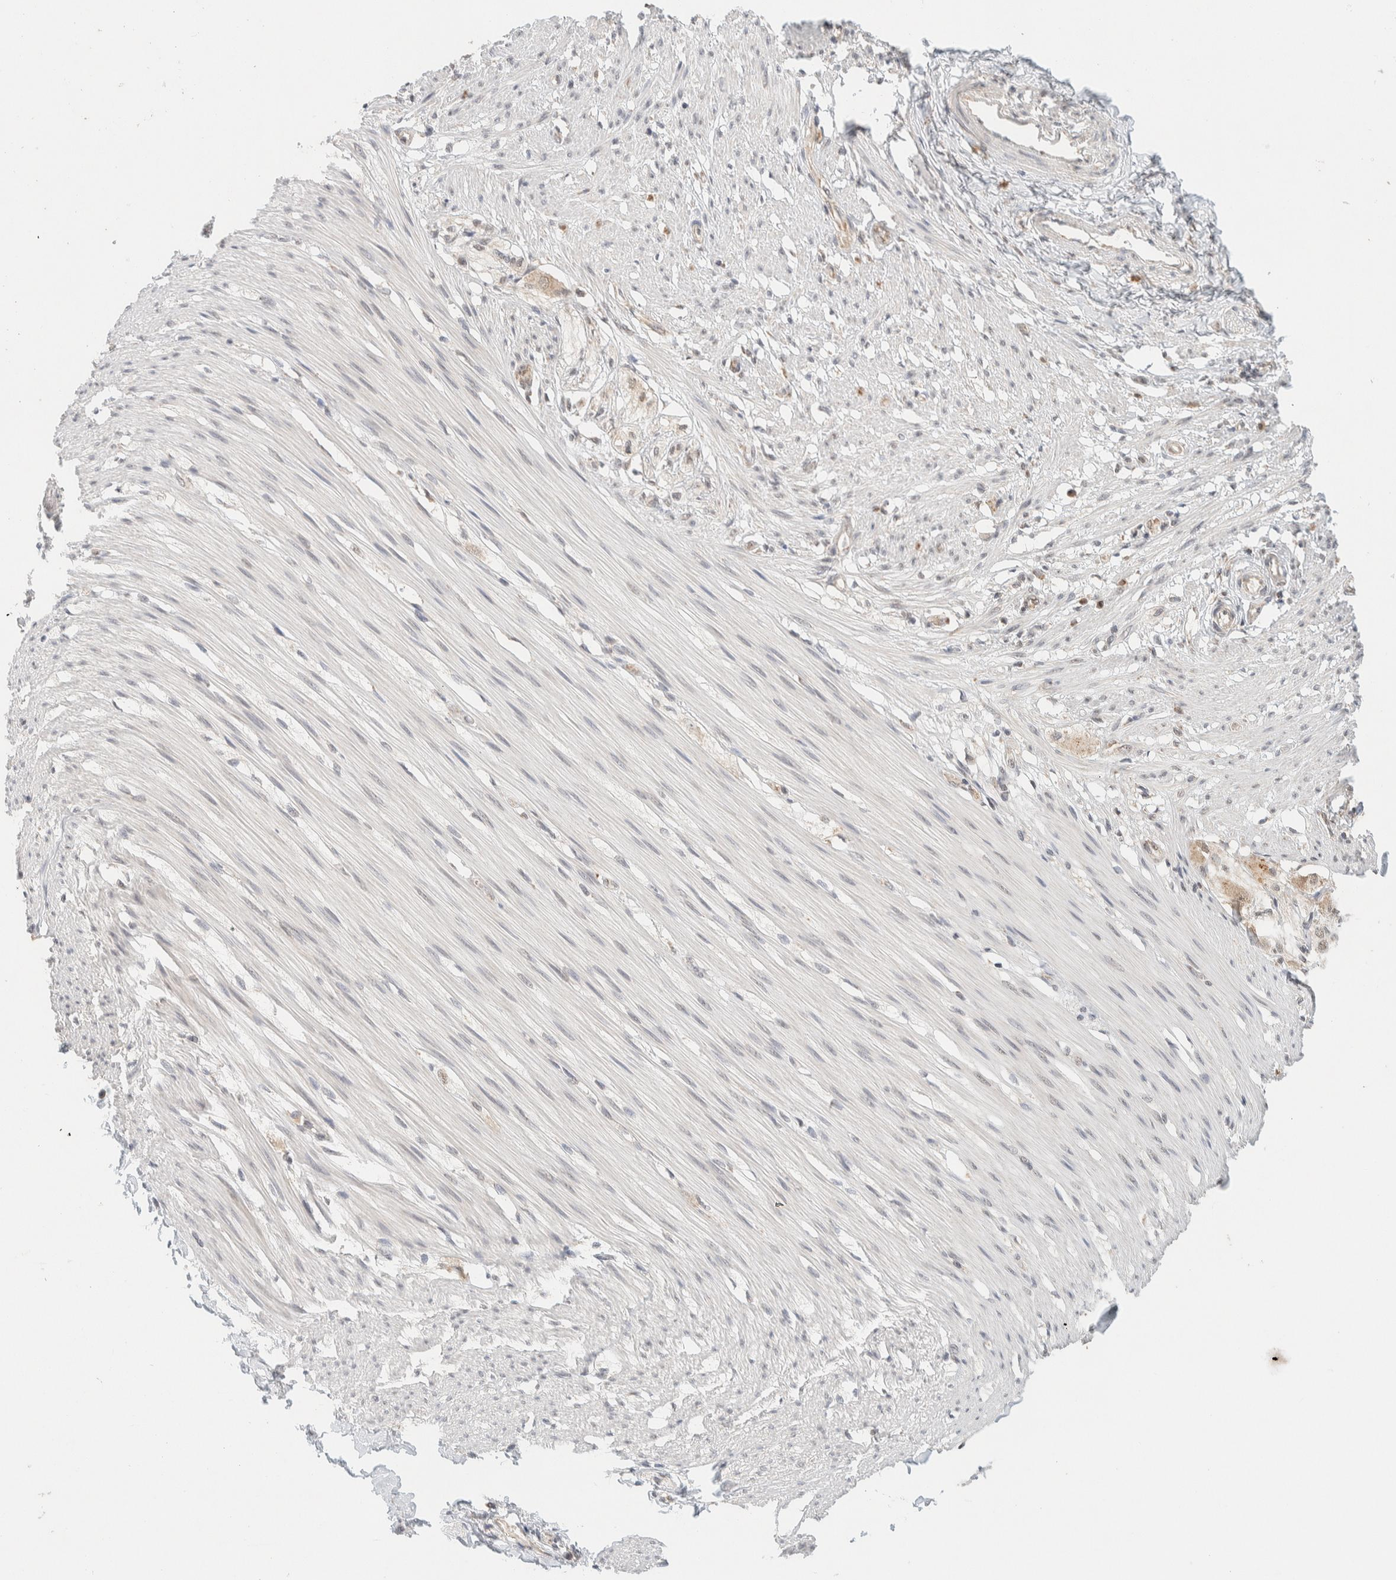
{"staining": {"intensity": "weak", "quantity": "25%-75%", "location": "cytoplasmic/membranous"}, "tissue": "smooth muscle", "cell_type": "Smooth muscle cells", "image_type": "normal", "snomed": [{"axis": "morphology", "description": "Normal tissue, NOS"}, {"axis": "morphology", "description": "Adenocarcinoma, NOS"}, {"axis": "topography", "description": "Smooth muscle"}, {"axis": "topography", "description": "Colon"}], "caption": "Immunohistochemical staining of unremarkable smooth muscle shows weak cytoplasmic/membranous protein positivity in about 25%-75% of smooth muscle cells.", "gene": "MRPL41", "patient": {"sex": "male", "age": 14}}